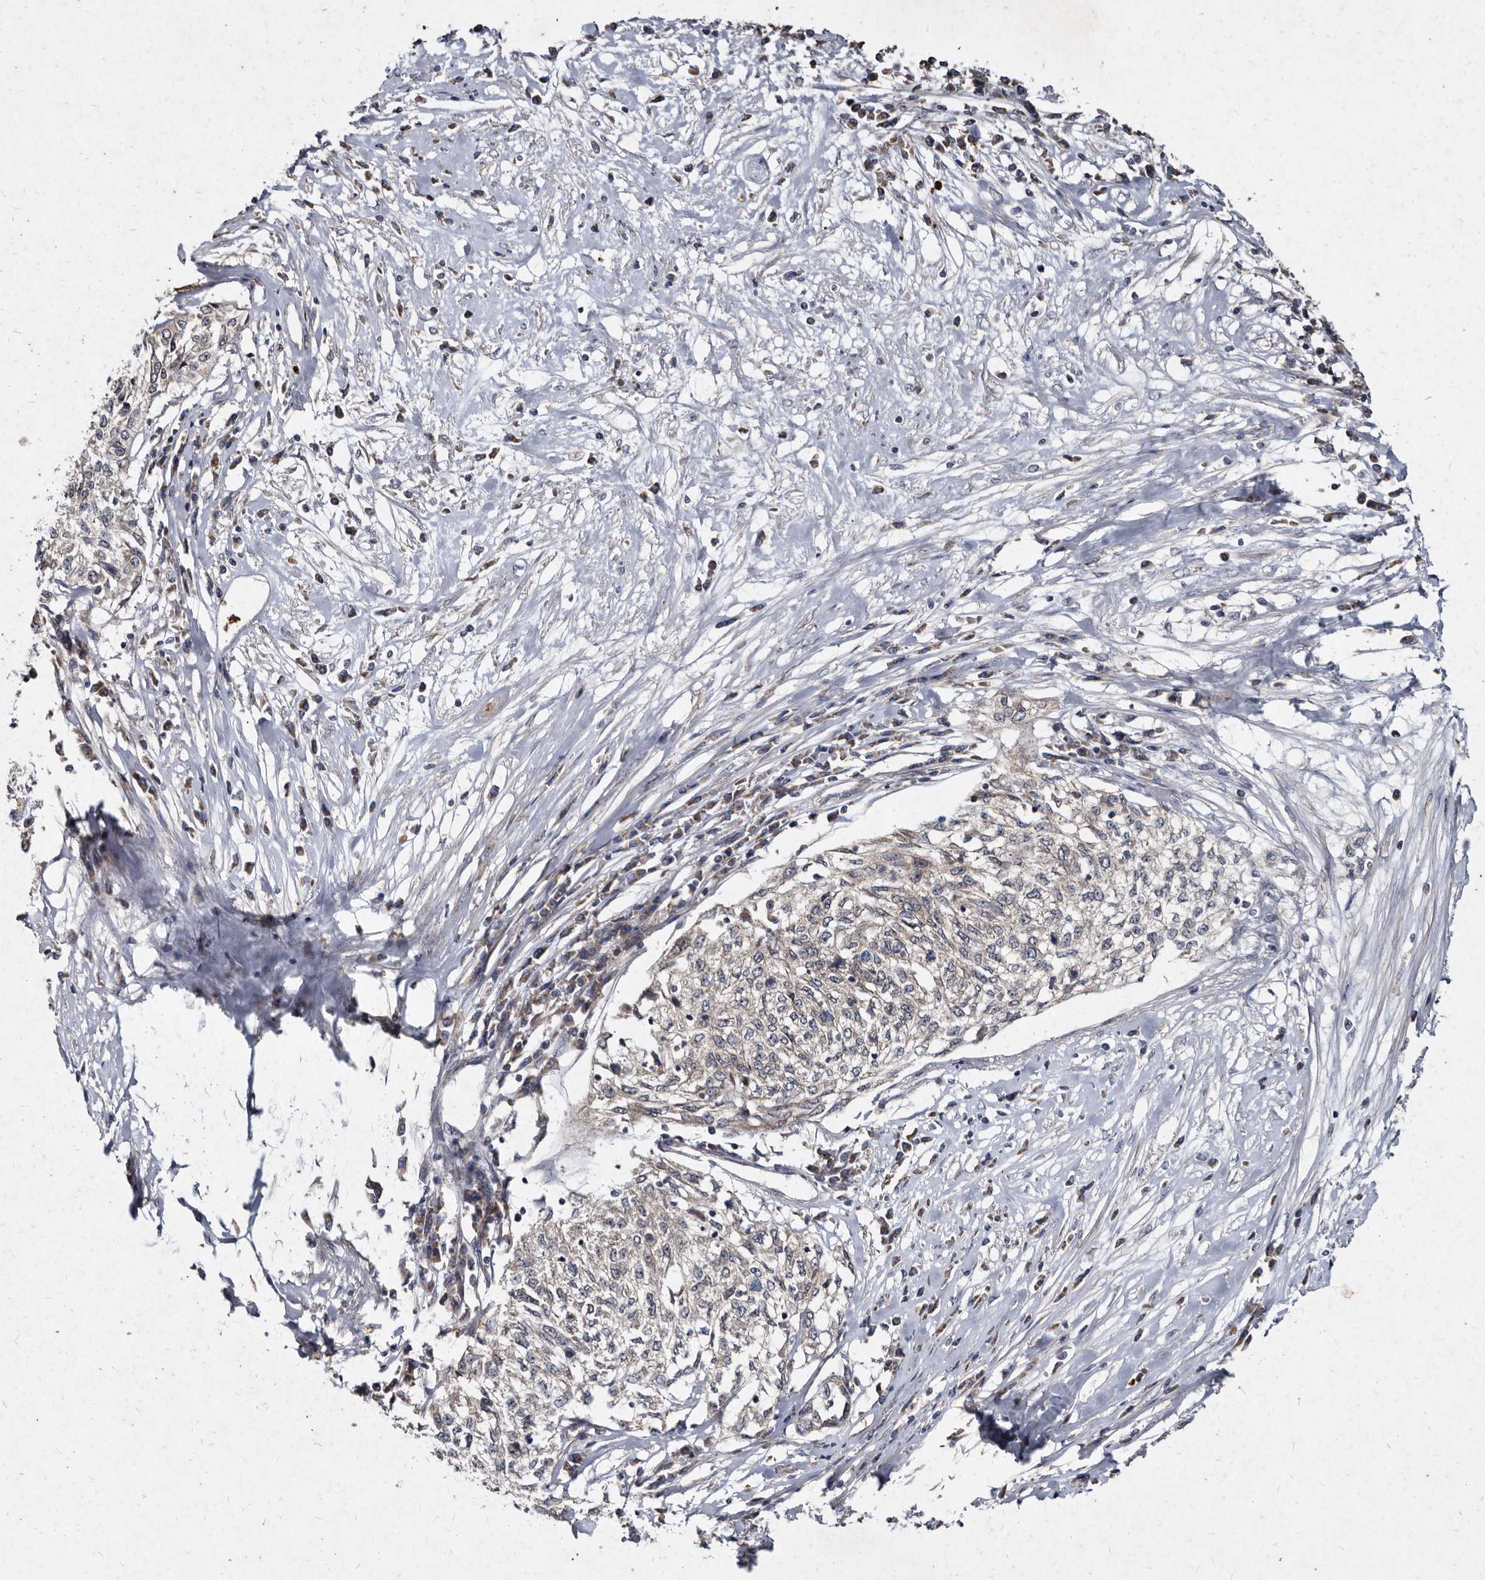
{"staining": {"intensity": "negative", "quantity": "none", "location": "none"}, "tissue": "cervical cancer", "cell_type": "Tumor cells", "image_type": "cancer", "snomed": [{"axis": "morphology", "description": "Squamous cell carcinoma, NOS"}, {"axis": "topography", "description": "Cervix"}], "caption": "Tumor cells show no significant protein positivity in cervical squamous cell carcinoma.", "gene": "YPEL3", "patient": {"sex": "female", "age": 57}}